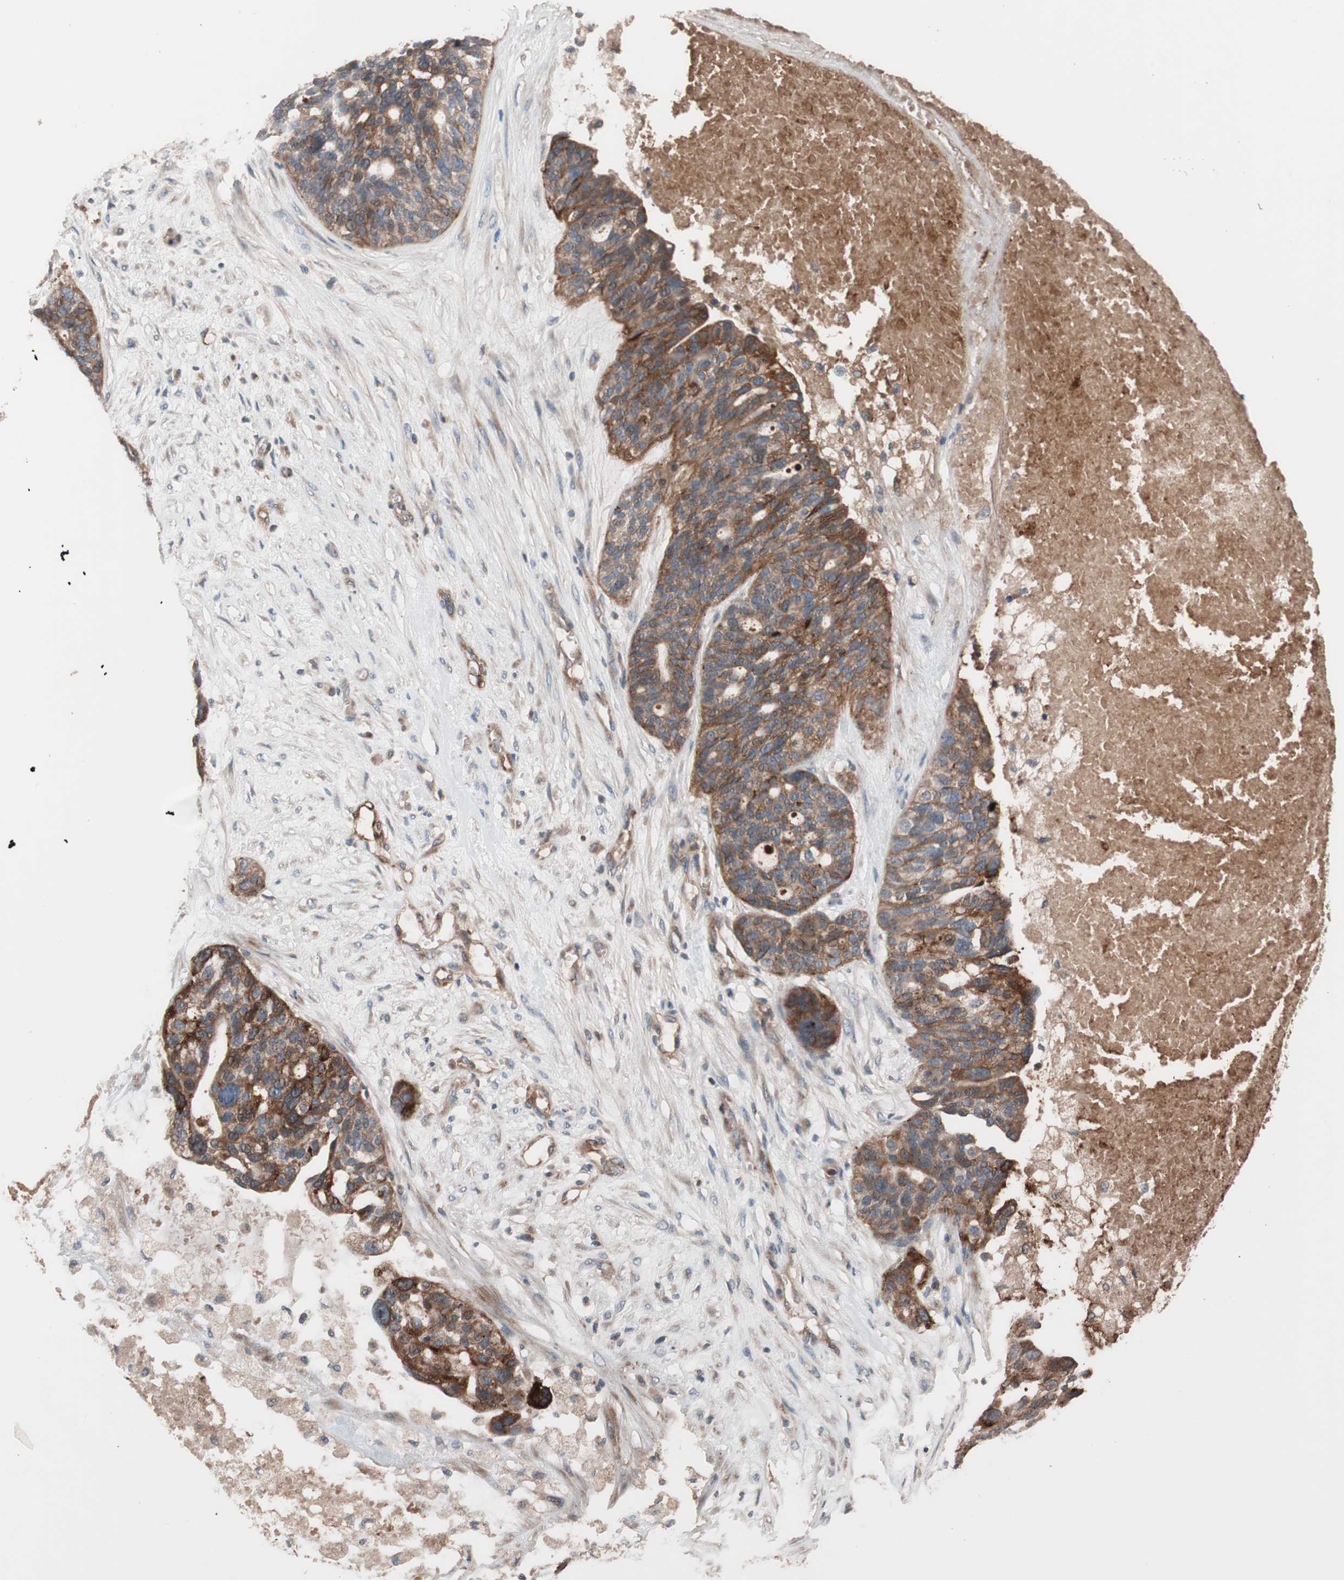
{"staining": {"intensity": "strong", "quantity": ">75%", "location": "cytoplasmic/membranous"}, "tissue": "ovarian cancer", "cell_type": "Tumor cells", "image_type": "cancer", "snomed": [{"axis": "morphology", "description": "Cystadenocarcinoma, serous, NOS"}, {"axis": "topography", "description": "Ovary"}], "caption": "A high-resolution micrograph shows IHC staining of ovarian cancer (serous cystadenocarcinoma), which reveals strong cytoplasmic/membranous positivity in approximately >75% of tumor cells.", "gene": "SDC4", "patient": {"sex": "female", "age": 59}}